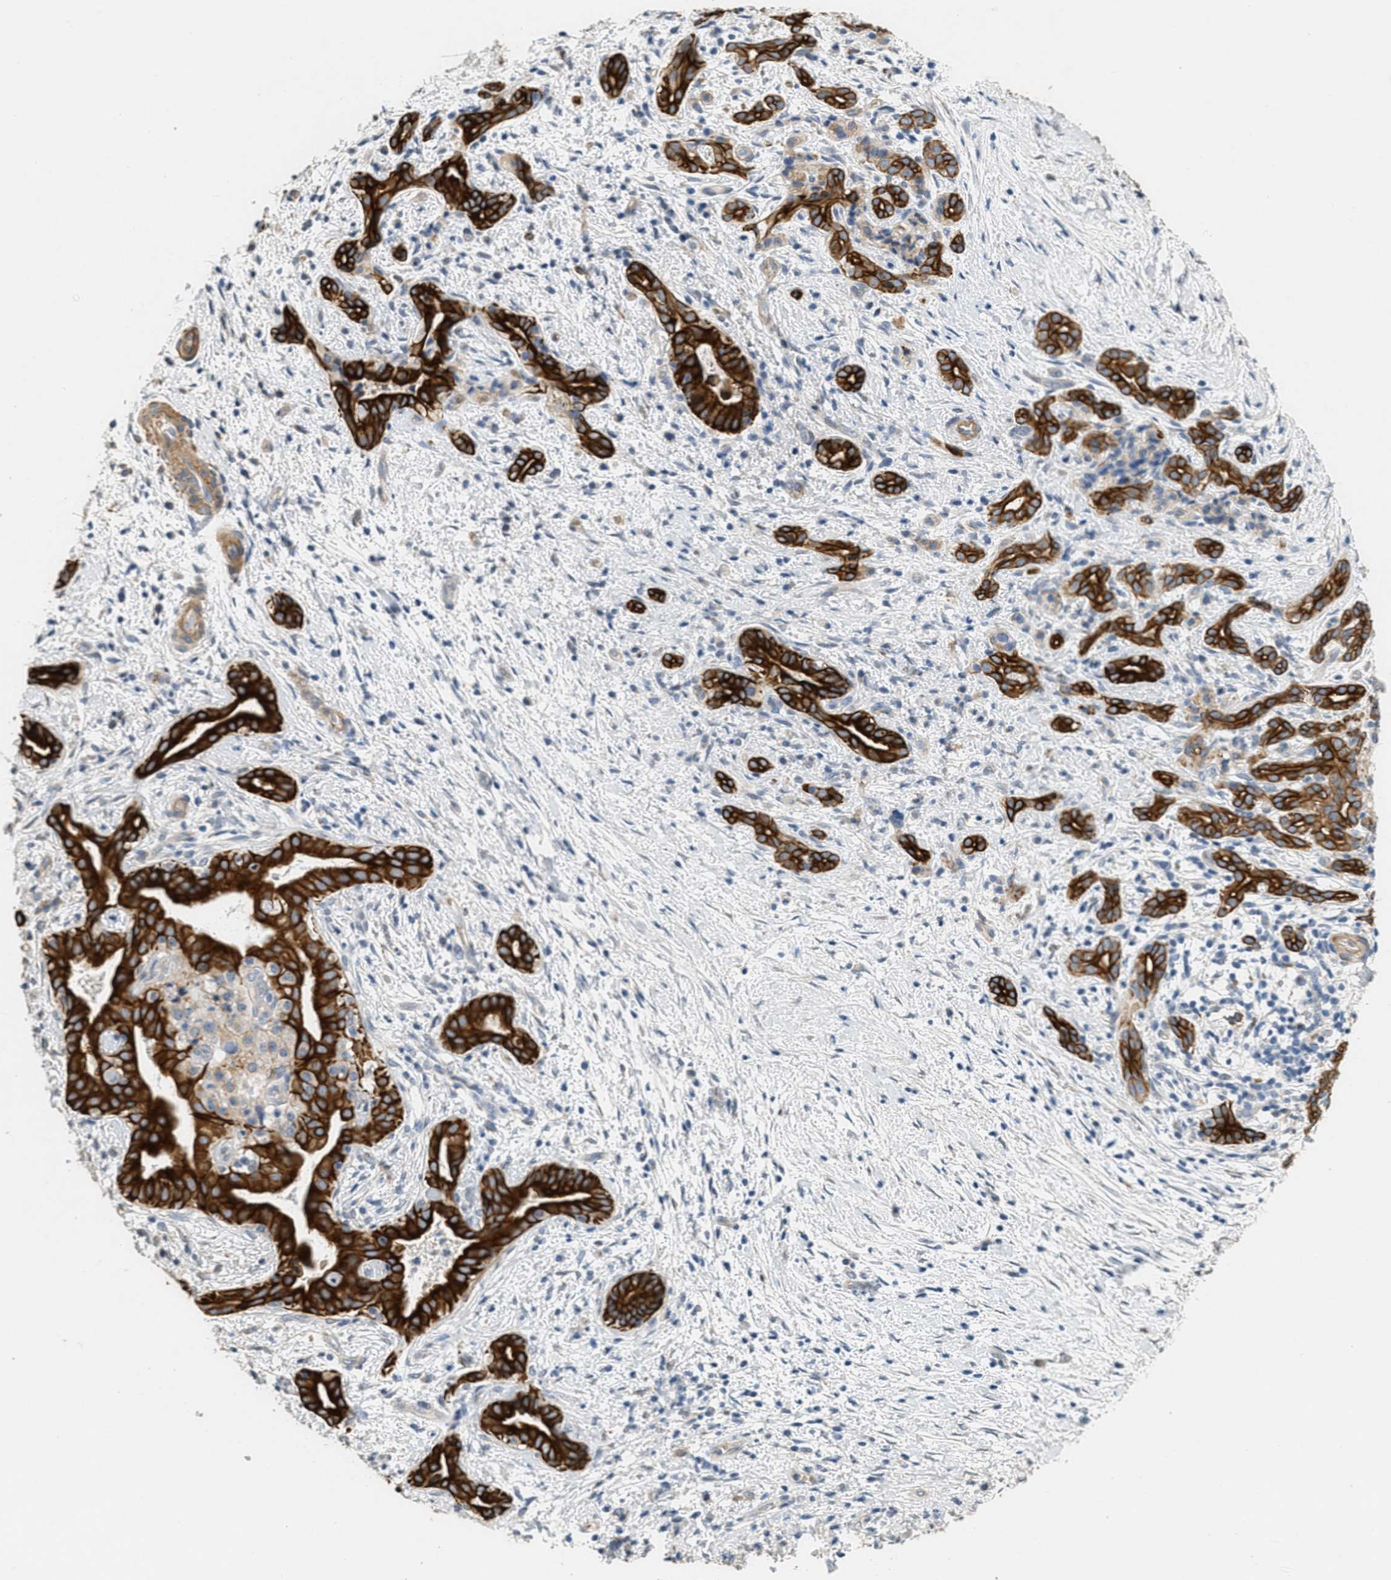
{"staining": {"intensity": "strong", "quantity": ">75%", "location": "cytoplasmic/membranous"}, "tissue": "pancreatic cancer", "cell_type": "Tumor cells", "image_type": "cancer", "snomed": [{"axis": "morphology", "description": "Adenocarcinoma, NOS"}, {"axis": "topography", "description": "Pancreas"}], "caption": "A high-resolution photomicrograph shows immunohistochemistry (IHC) staining of pancreatic adenocarcinoma, which shows strong cytoplasmic/membranous positivity in about >75% of tumor cells.", "gene": "MRS2", "patient": {"sex": "female", "age": 70}}